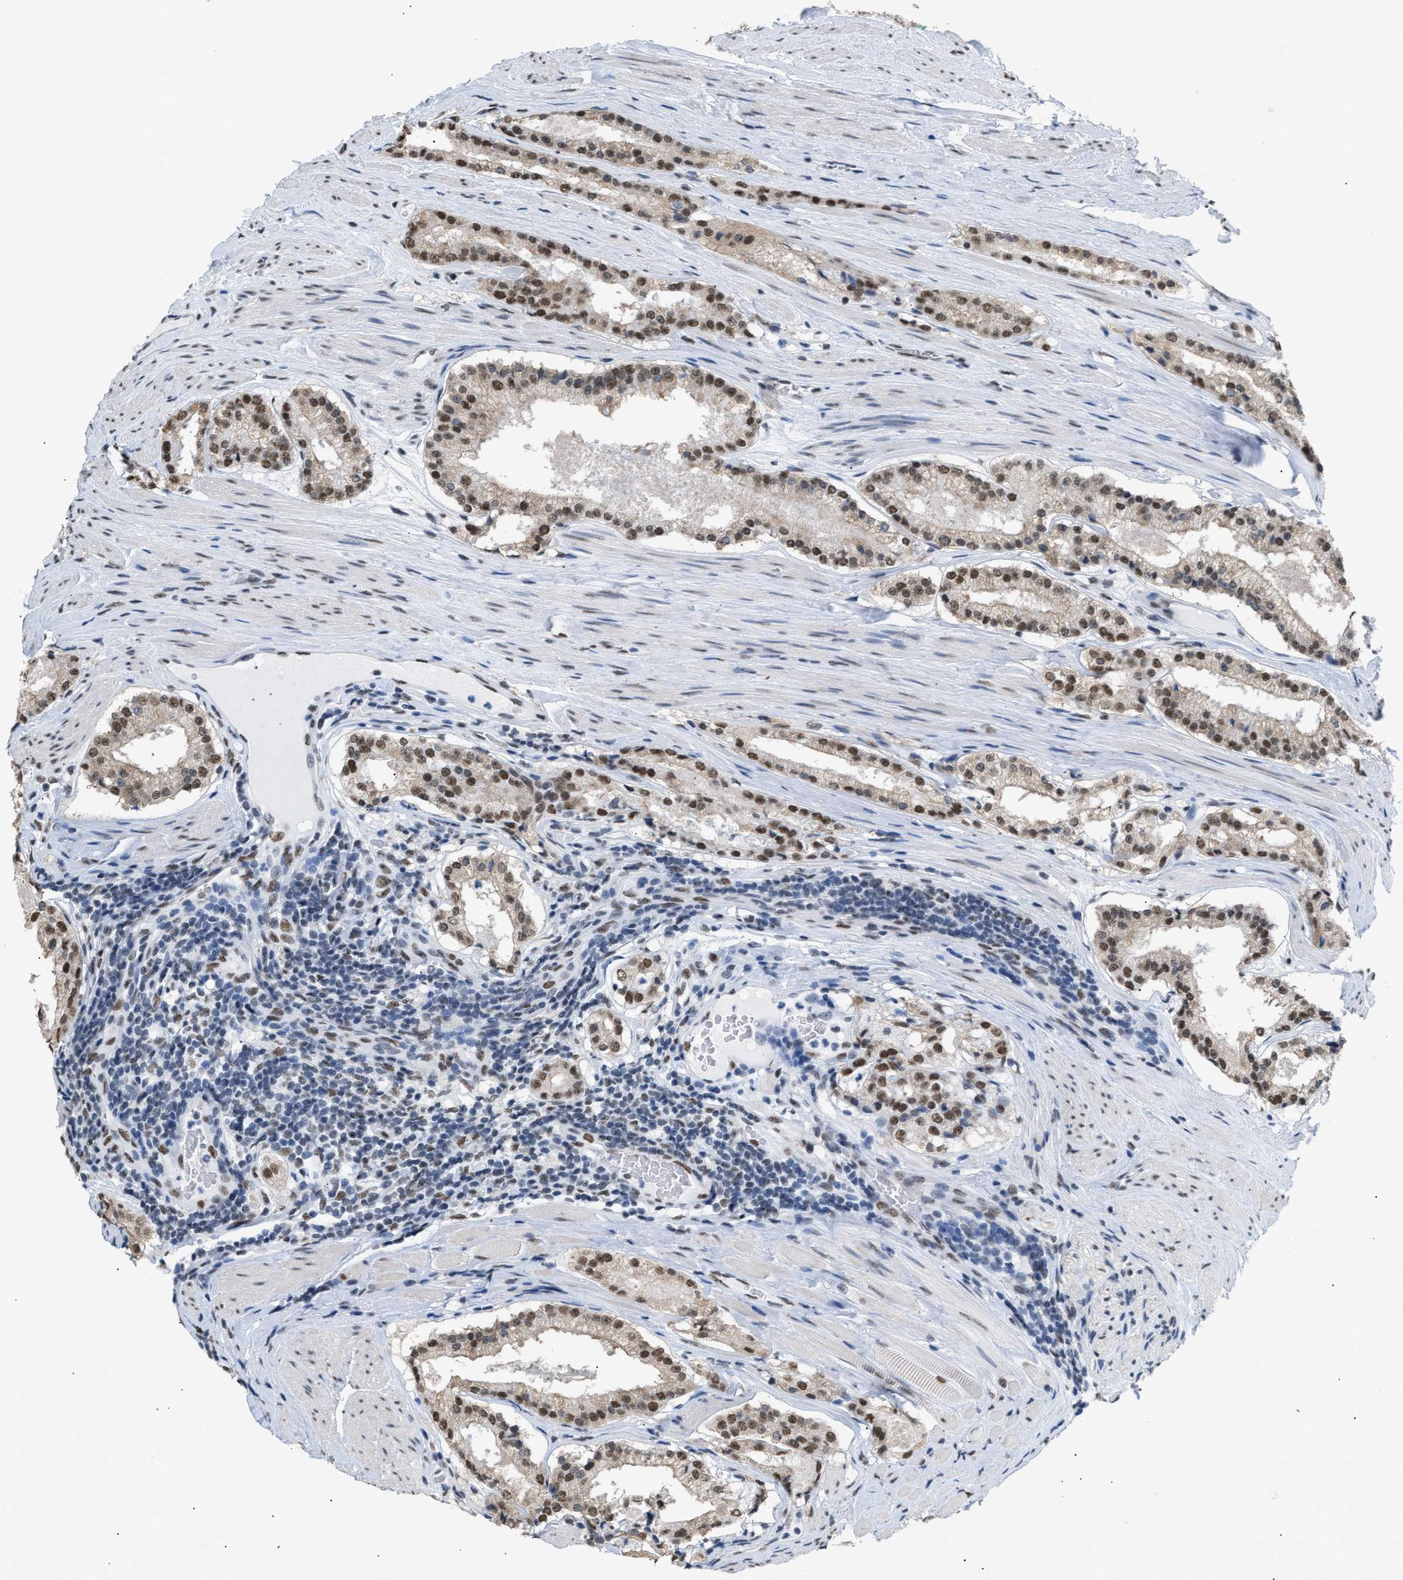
{"staining": {"intensity": "moderate", "quantity": ">75%", "location": "cytoplasmic/membranous,nuclear"}, "tissue": "prostate cancer", "cell_type": "Tumor cells", "image_type": "cancer", "snomed": [{"axis": "morphology", "description": "Adenocarcinoma, Low grade"}, {"axis": "topography", "description": "Prostate"}], "caption": "Moderate cytoplasmic/membranous and nuclear expression for a protein is seen in approximately >75% of tumor cells of low-grade adenocarcinoma (prostate) using IHC.", "gene": "CCAR2", "patient": {"sex": "male", "age": 63}}